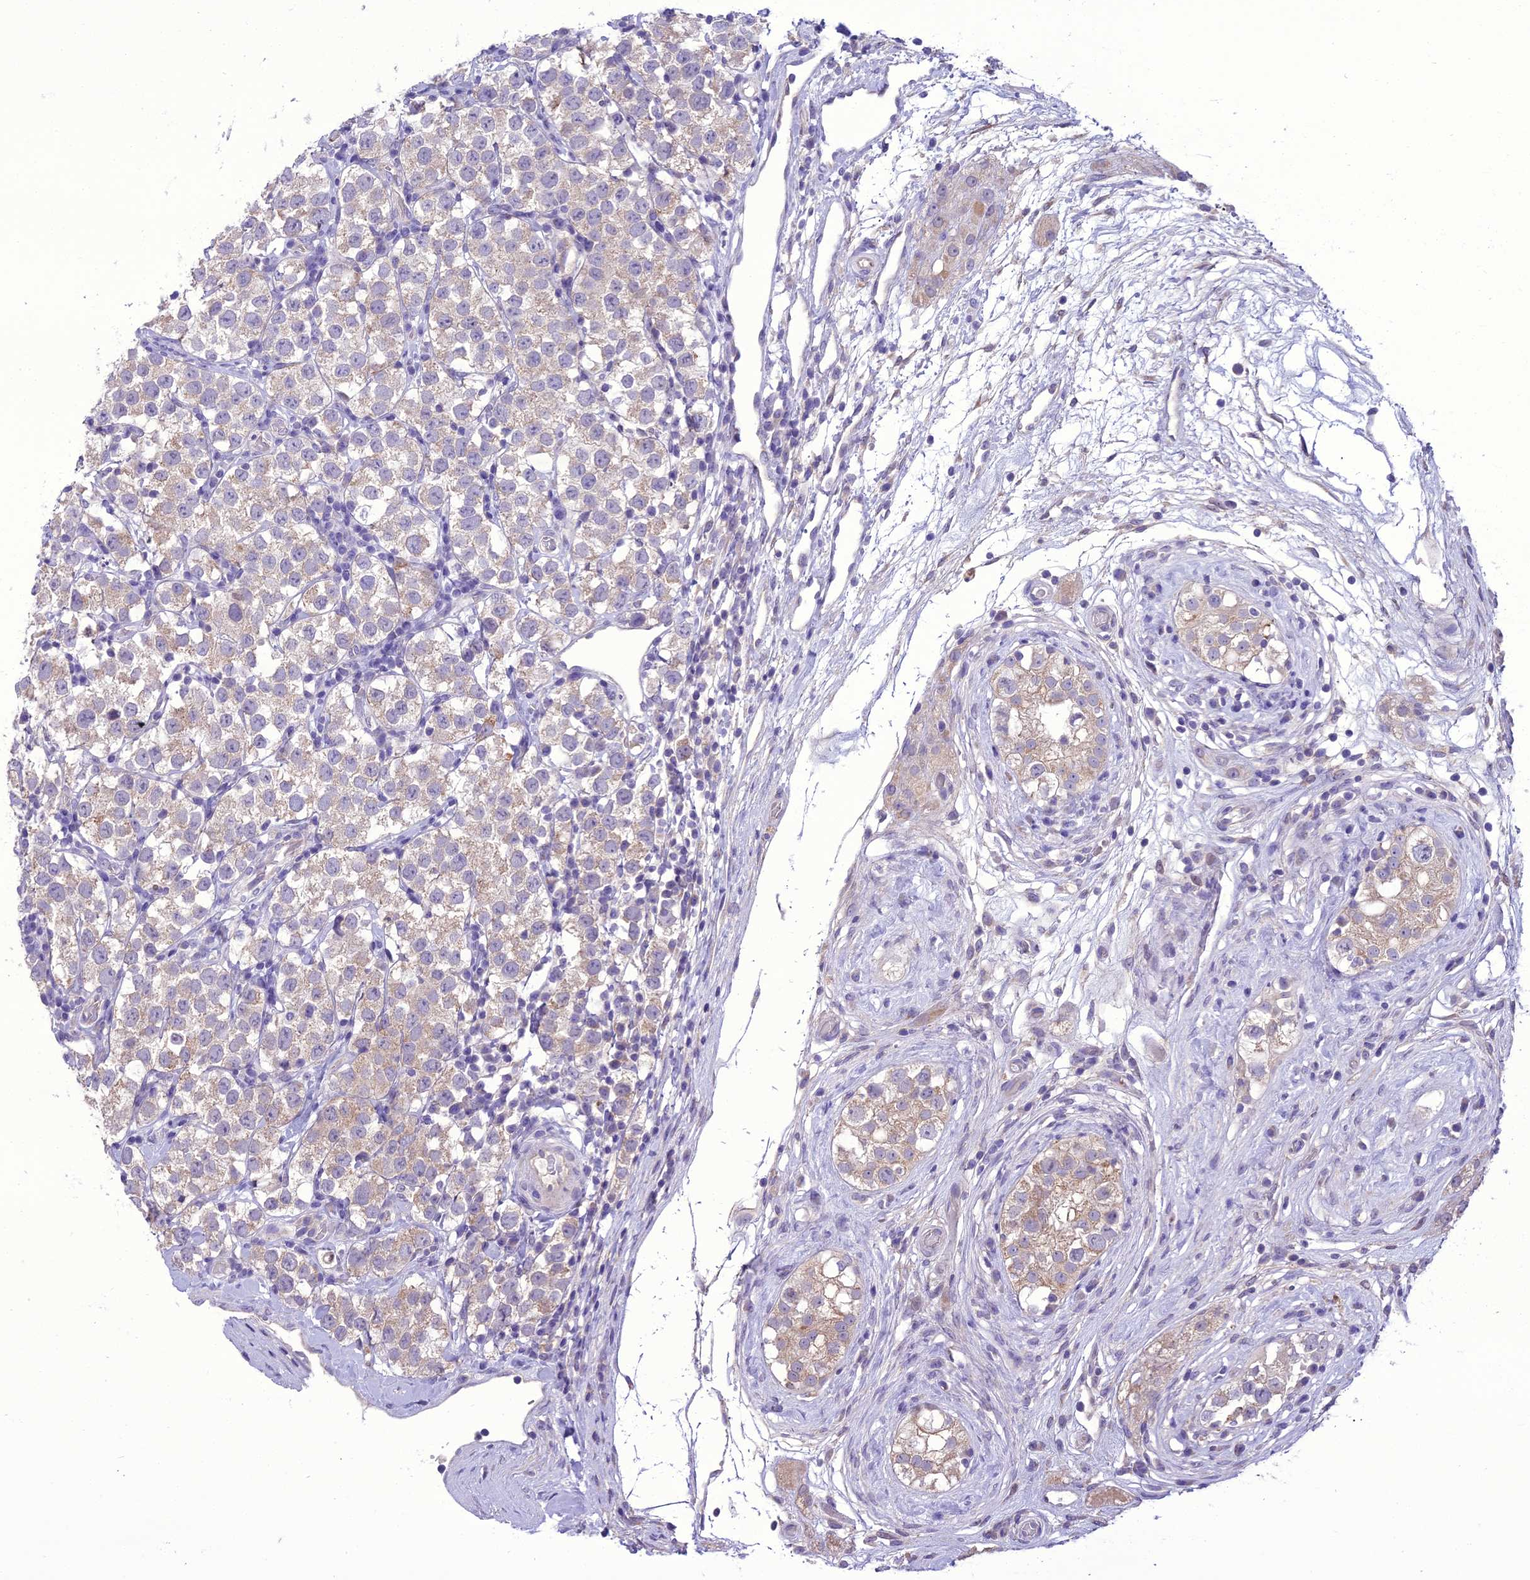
{"staining": {"intensity": "weak", "quantity": "25%-75%", "location": "cytoplasmic/membranous"}, "tissue": "testis cancer", "cell_type": "Tumor cells", "image_type": "cancer", "snomed": [{"axis": "morphology", "description": "Seminoma, NOS"}, {"axis": "topography", "description": "Testis"}], "caption": "Human testis cancer (seminoma) stained with a brown dye shows weak cytoplasmic/membranous positive staining in approximately 25%-75% of tumor cells.", "gene": "SCRT1", "patient": {"sex": "male", "age": 34}}